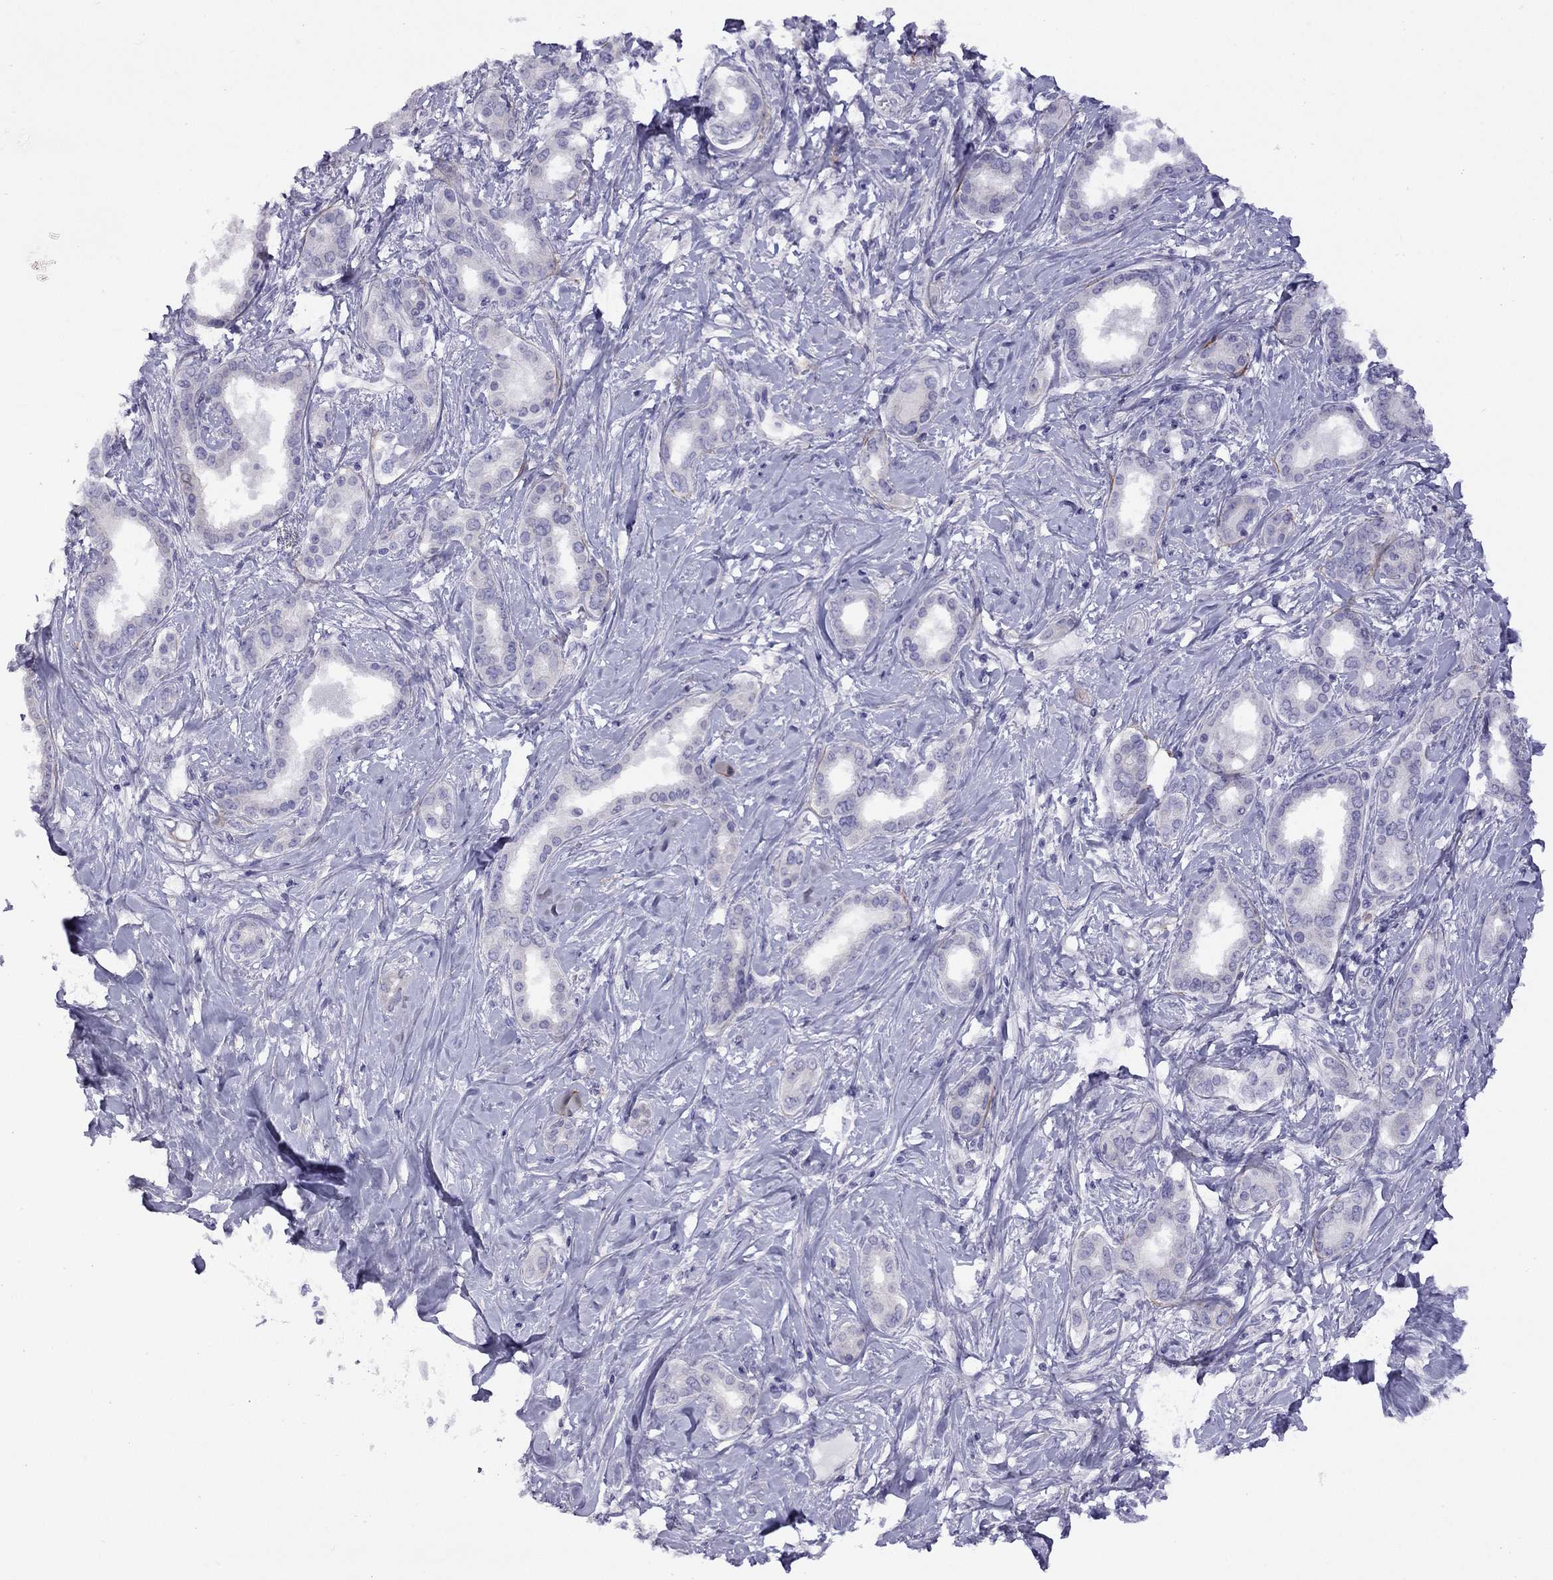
{"staining": {"intensity": "negative", "quantity": "none", "location": "none"}, "tissue": "liver cancer", "cell_type": "Tumor cells", "image_type": "cancer", "snomed": [{"axis": "morphology", "description": "Cholangiocarcinoma"}, {"axis": "topography", "description": "Liver"}], "caption": "Photomicrograph shows no significant protein staining in tumor cells of liver cholangiocarcinoma.", "gene": "CPNE4", "patient": {"sex": "female", "age": 47}}